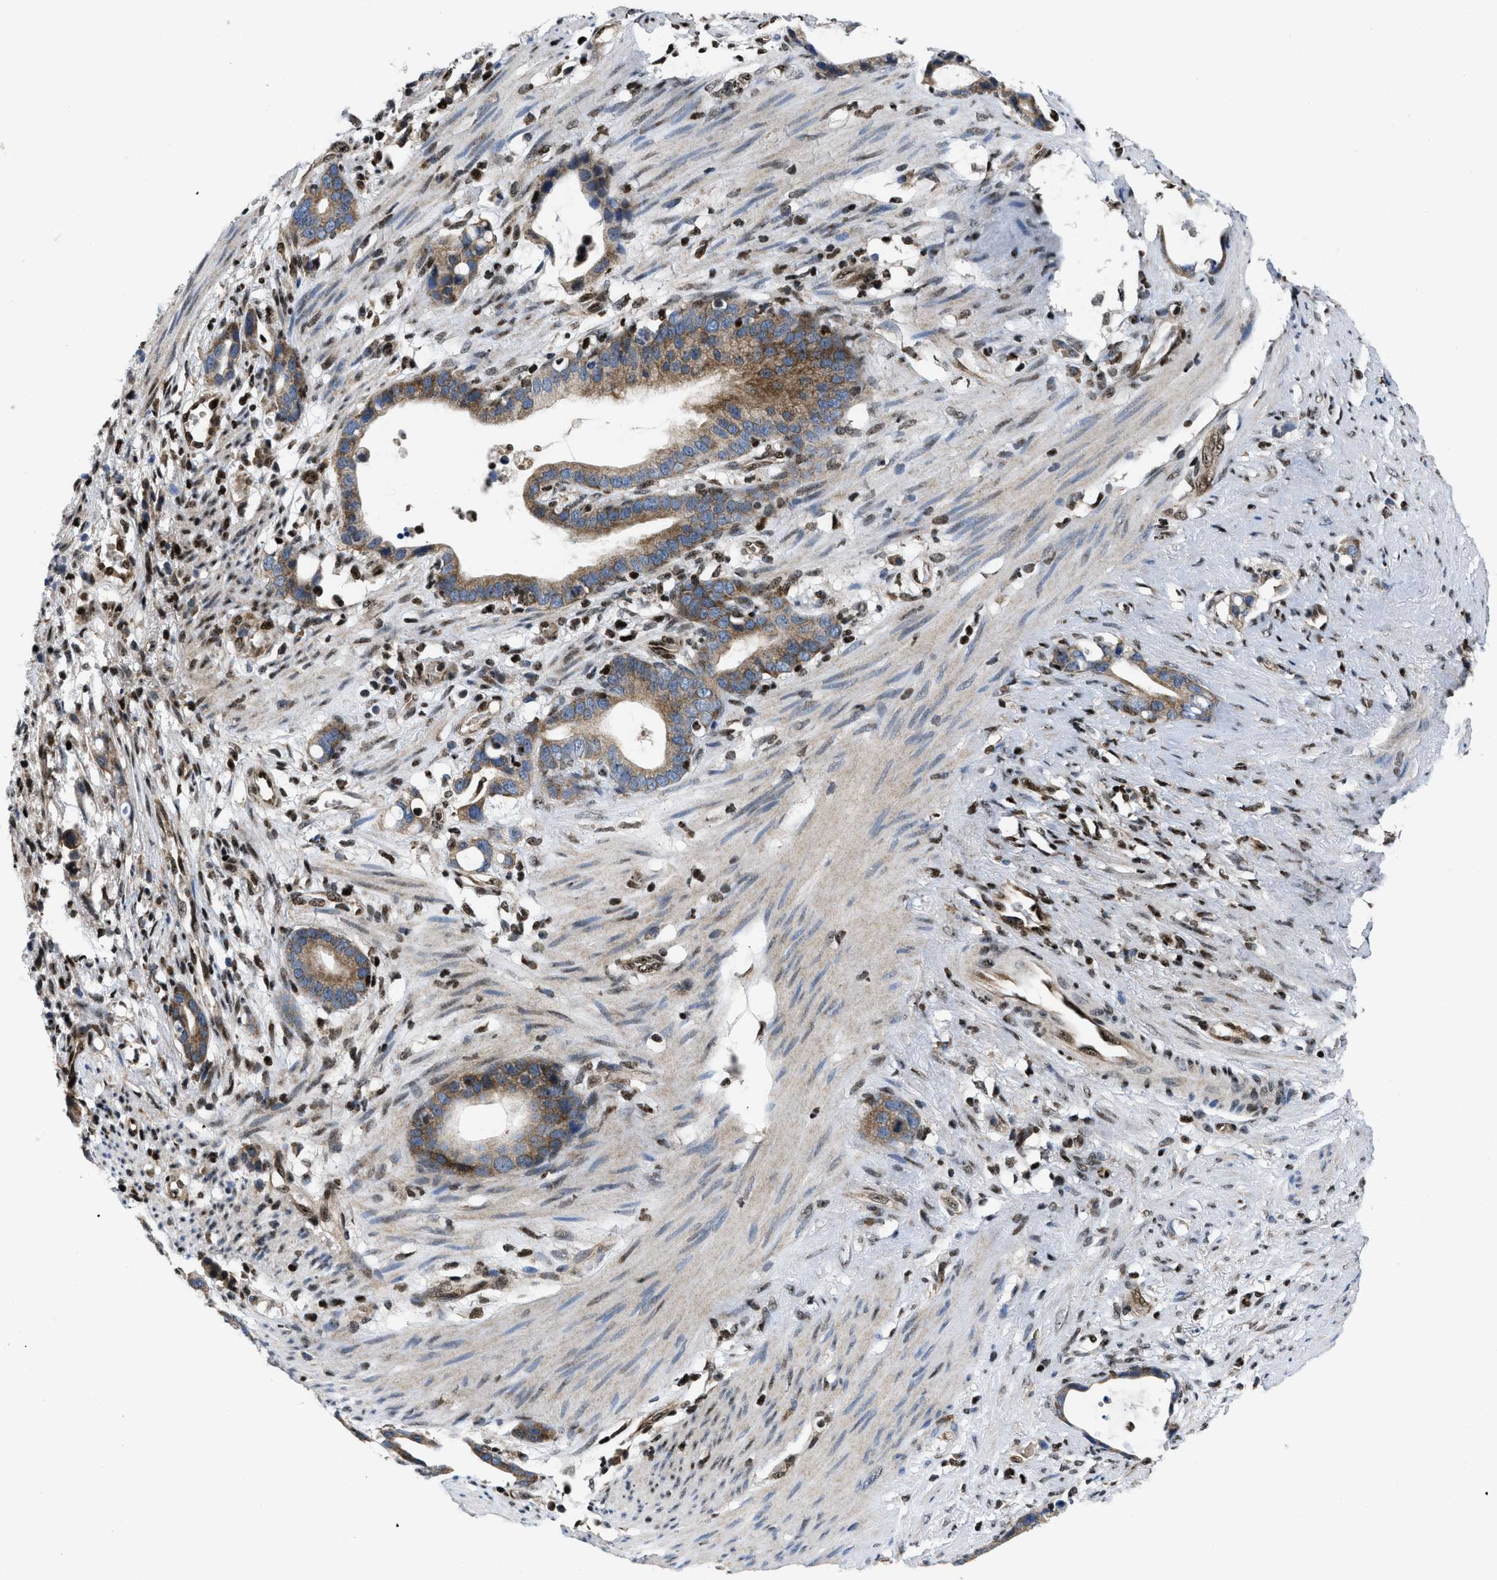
{"staining": {"intensity": "moderate", "quantity": "25%-75%", "location": "cytoplasmic/membranous"}, "tissue": "stomach cancer", "cell_type": "Tumor cells", "image_type": "cancer", "snomed": [{"axis": "morphology", "description": "Adenocarcinoma, NOS"}, {"axis": "topography", "description": "Stomach"}], "caption": "The immunohistochemical stain highlights moderate cytoplasmic/membranous positivity in tumor cells of stomach cancer (adenocarcinoma) tissue.", "gene": "PPP2CB", "patient": {"sex": "female", "age": 75}}